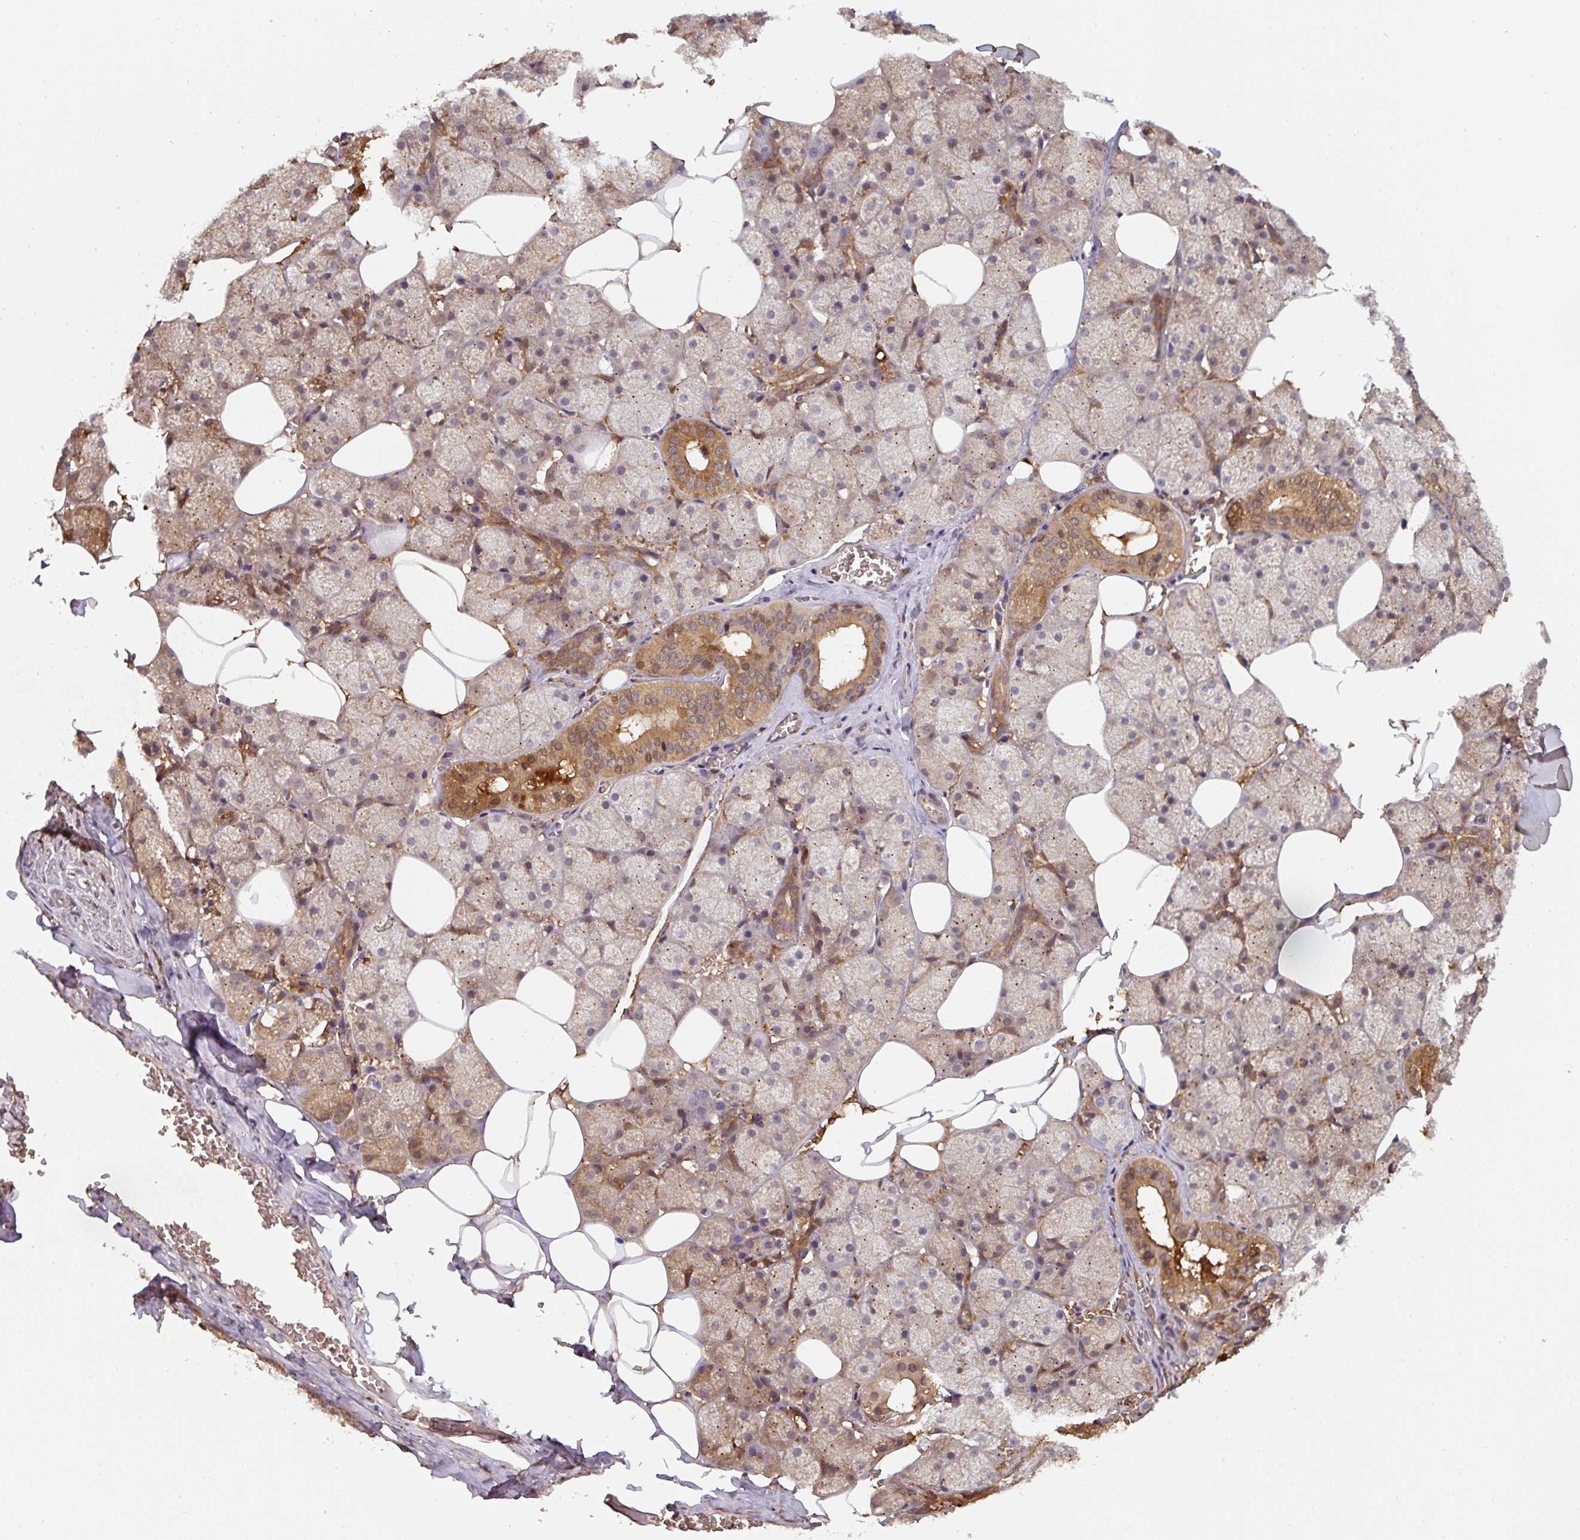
{"staining": {"intensity": "moderate", "quantity": "25%-75%", "location": "cytoplasmic/membranous"}, "tissue": "salivary gland", "cell_type": "Glandular cells", "image_type": "normal", "snomed": [{"axis": "morphology", "description": "Normal tissue, NOS"}, {"axis": "topography", "description": "Salivary gland"}, {"axis": "topography", "description": "Peripheral nerve tissue"}], "caption": "A photomicrograph of salivary gland stained for a protein demonstrates moderate cytoplasmic/membranous brown staining in glandular cells.", "gene": "ST13", "patient": {"sex": "male", "age": 38}}